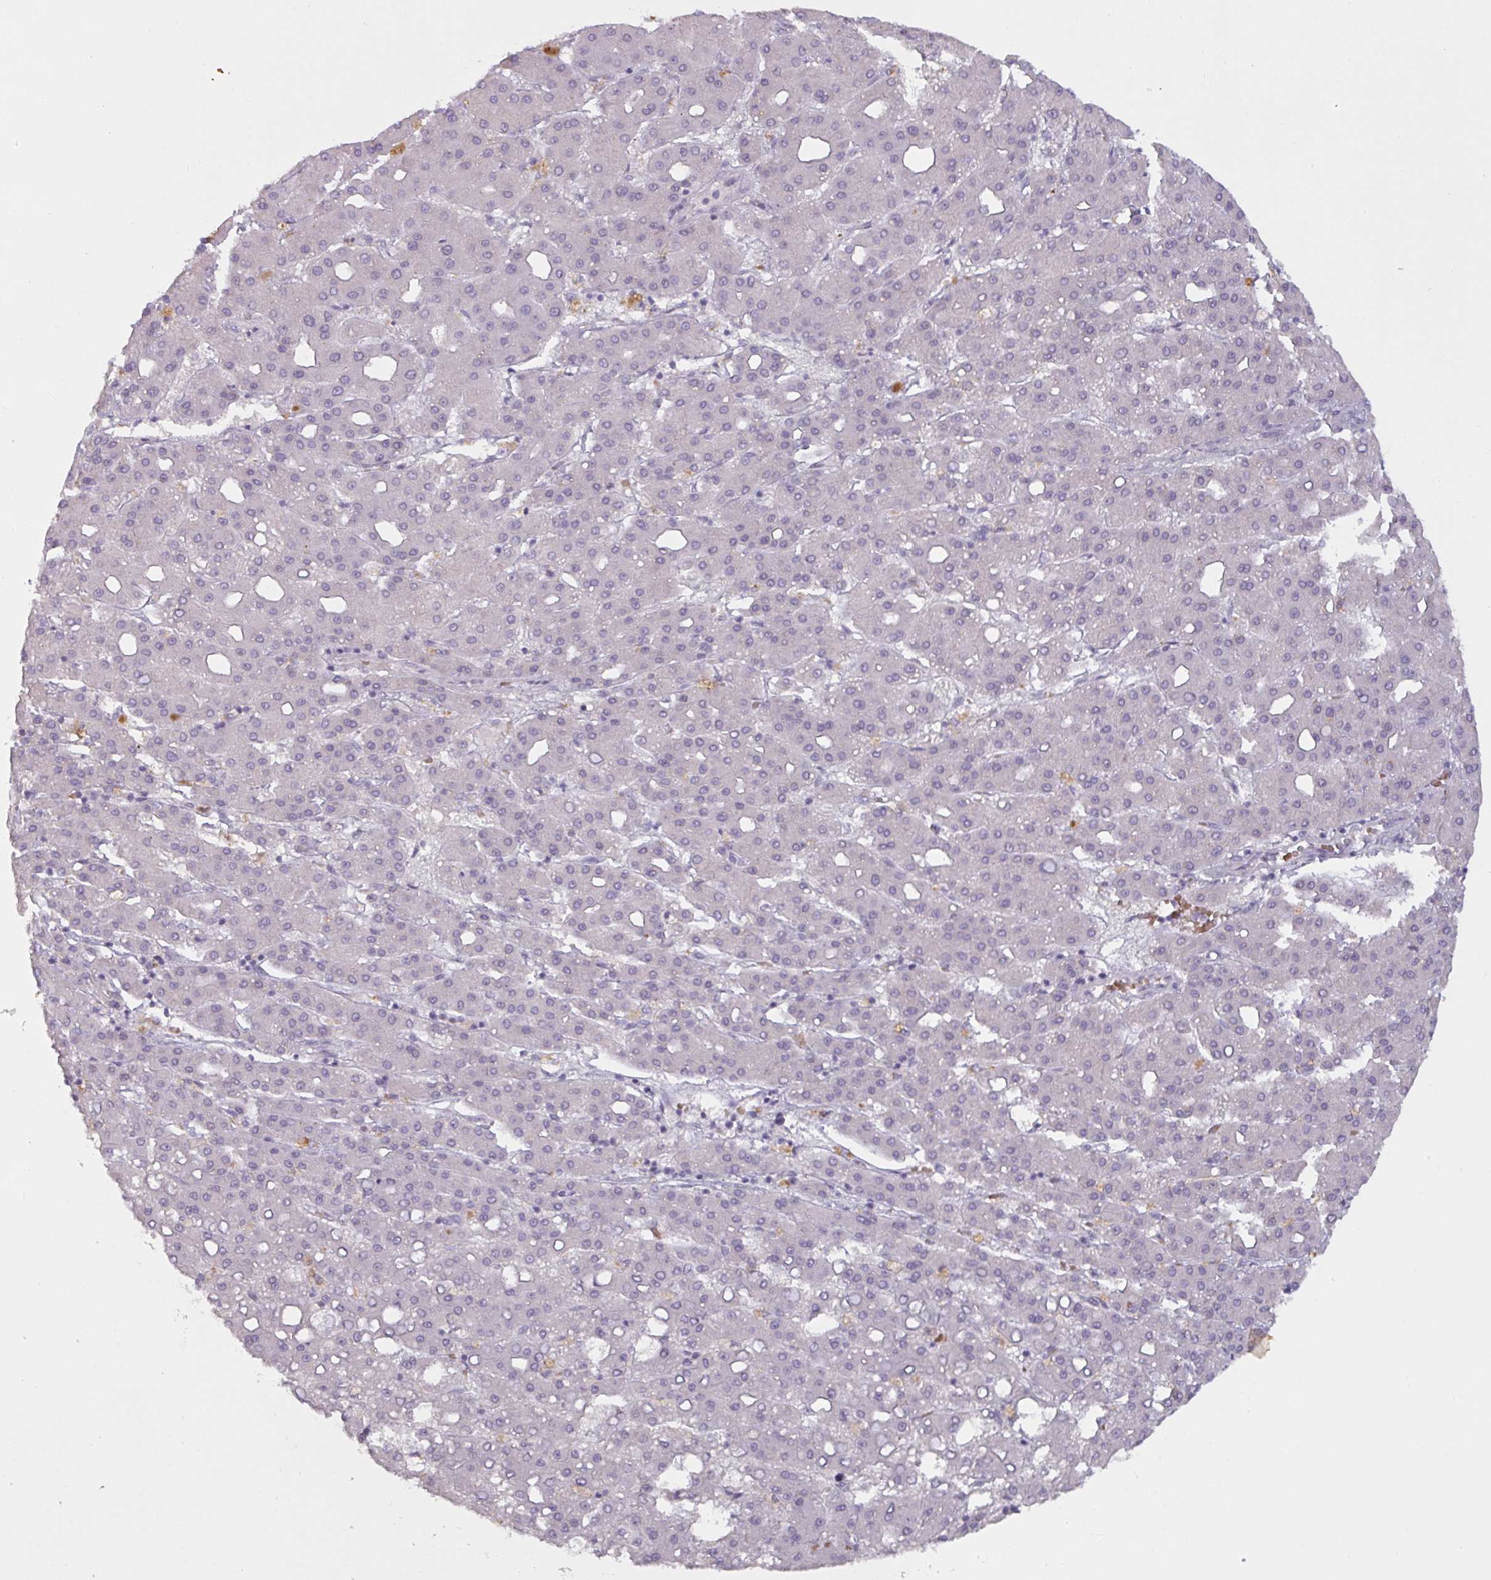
{"staining": {"intensity": "negative", "quantity": "none", "location": "none"}, "tissue": "liver cancer", "cell_type": "Tumor cells", "image_type": "cancer", "snomed": [{"axis": "morphology", "description": "Carcinoma, Hepatocellular, NOS"}, {"axis": "topography", "description": "Liver"}], "caption": "An image of human liver hepatocellular carcinoma is negative for staining in tumor cells.", "gene": "RFPL4B", "patient": {"sex": "male", "age": 65}}